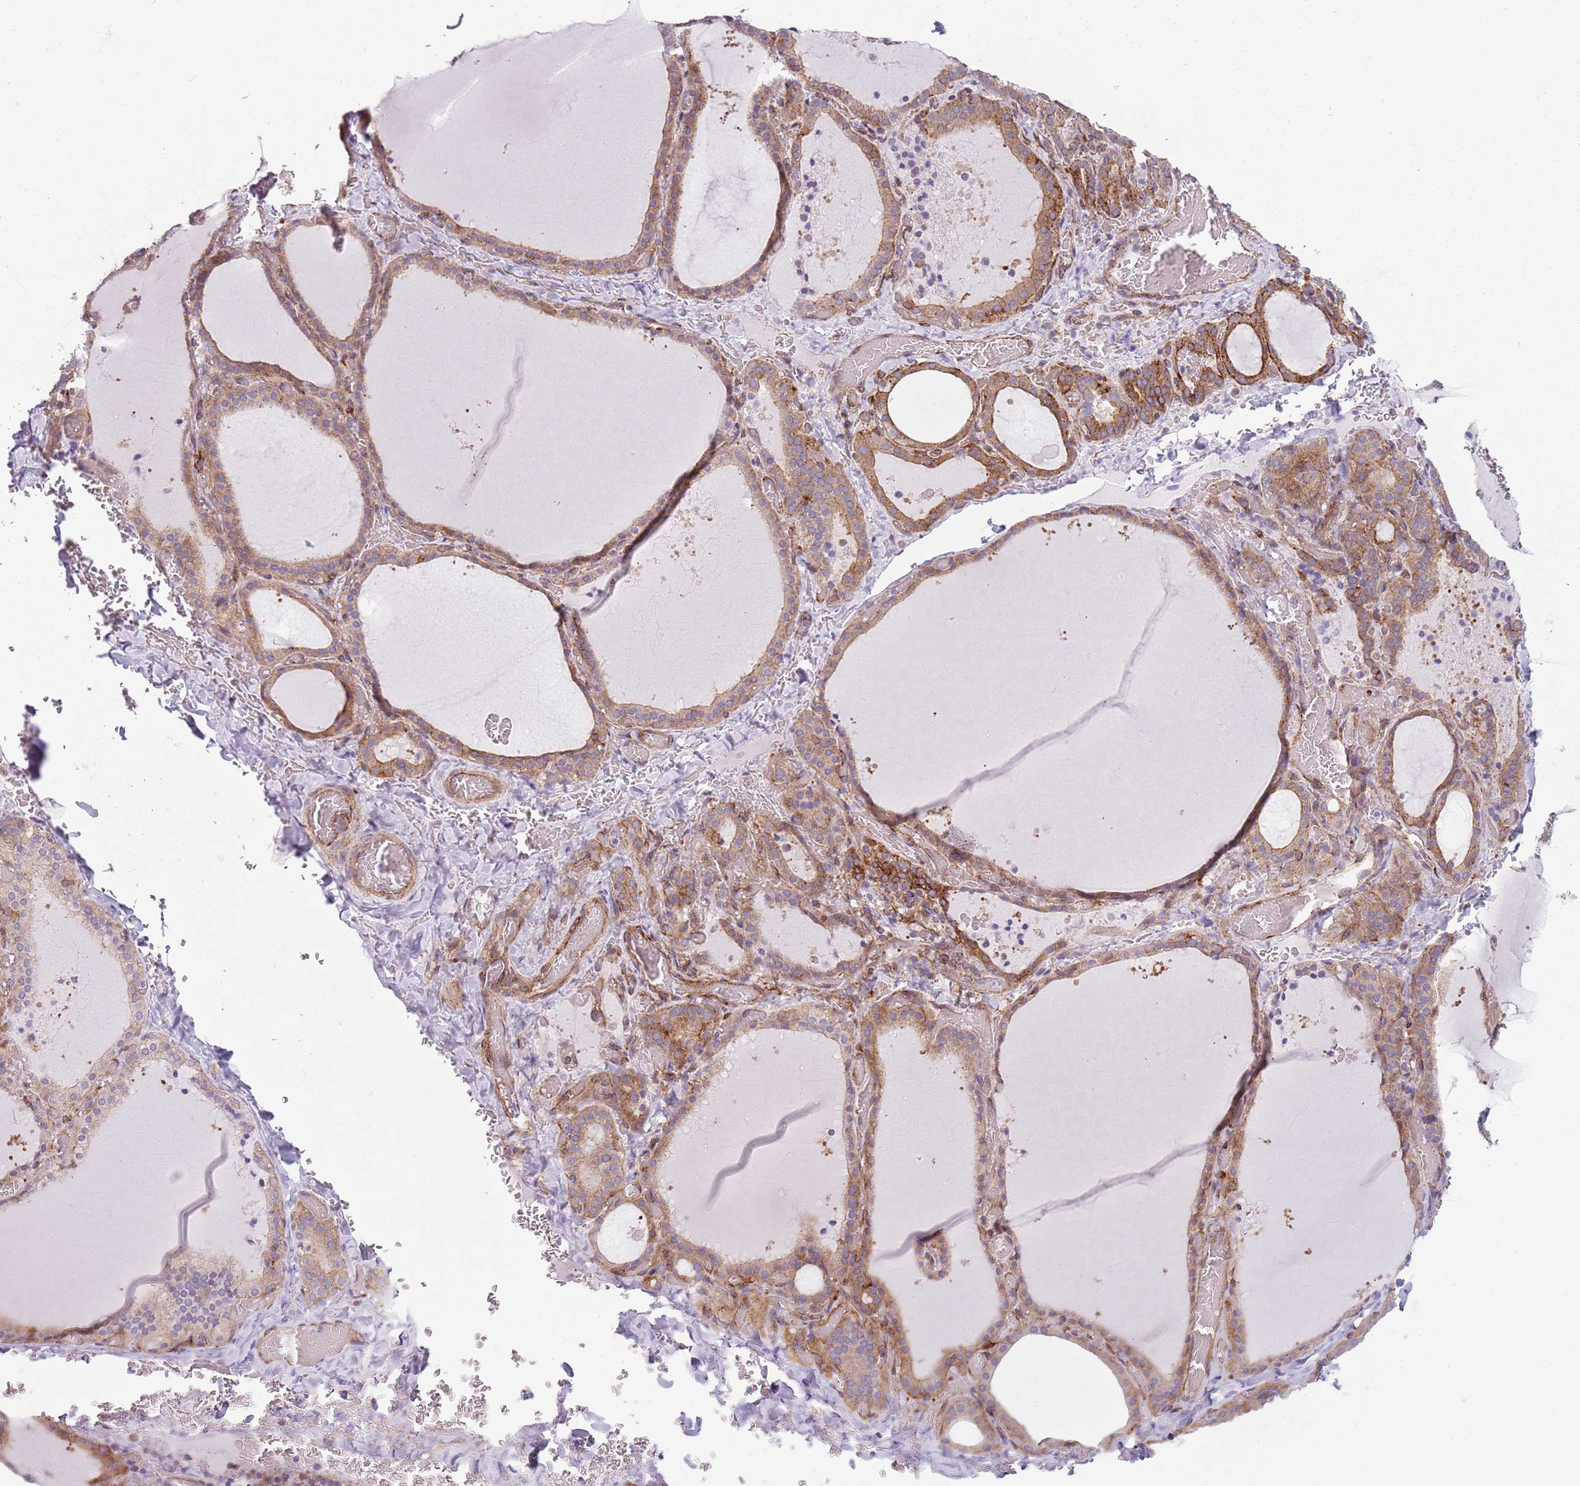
{"staining": {"intensity": "moderate", "quantity": ">75%", "location": "cytoplasmic/membranous"}, "tissue": "thyroid gland", "cell_type": "Glandular cells", "image_type": "normal", "snomed": [{"axis": "morphology", "description": "Normal tissue, NOS"}, {"axis": "topography", "description": "Thyroid gland"}], "caption": "About >75% of glandular cells in unremarkable thyroid gland demonstrate moderate cytoplasmic/membranous protein expression as visualized by brown immunohistochemical staining.", "gene": "SNX1", "patient": {"sex": "female", "age": 39}}